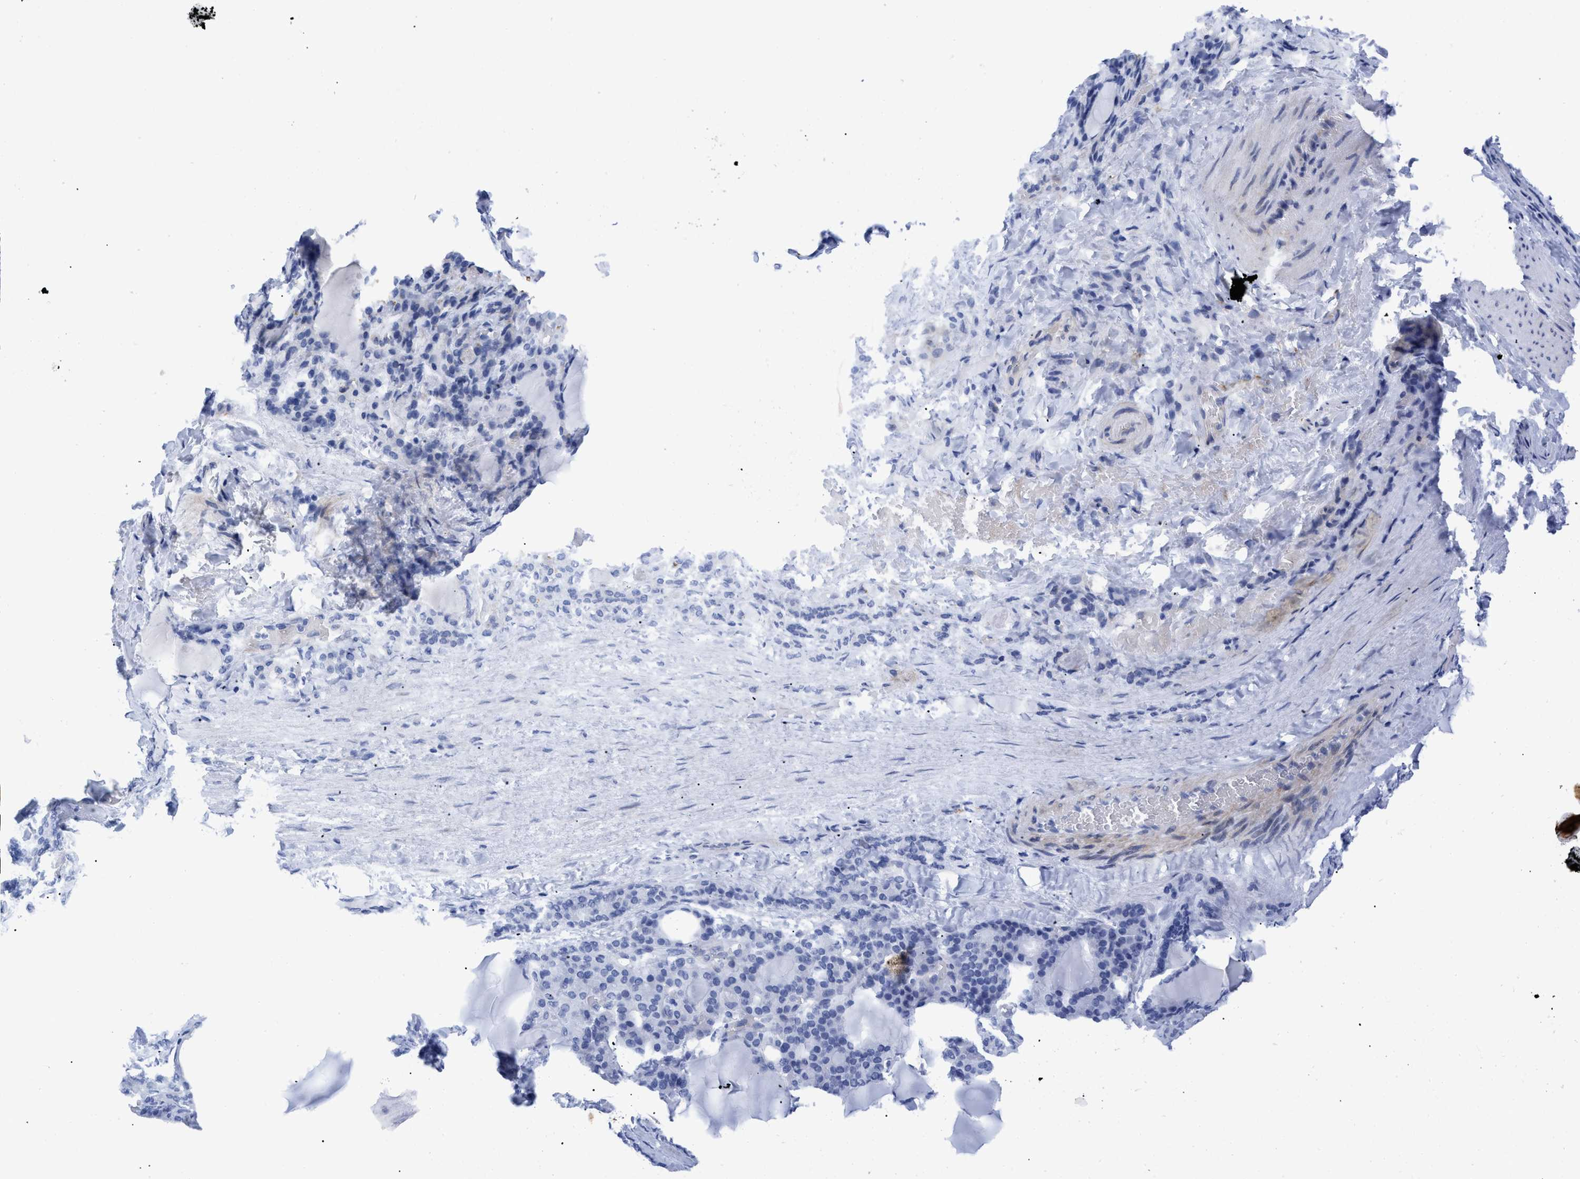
{"staining": {"intensity": "negative", "quantity": "none", "location": "none"}, "tissue": "thyroid gland", "cell_type": "Glandular cells", "image_type": "normal", "snomed": [{"axis": "morphology", "description": "Normal tissue, NOS"}, {"axis": "topography", "description": "Thyroid gland"}], "caption": "The IHC micrograph has no significant positivity in glandular cells of thyroid gland. The staining was performed using DAB to visualize the protein expression in brown, while the nuclei were stained in blue with hematoxylin (Magnification: 20x).", "gene": "DUSP26", "patient": {"sex": "female", "age": 28}}